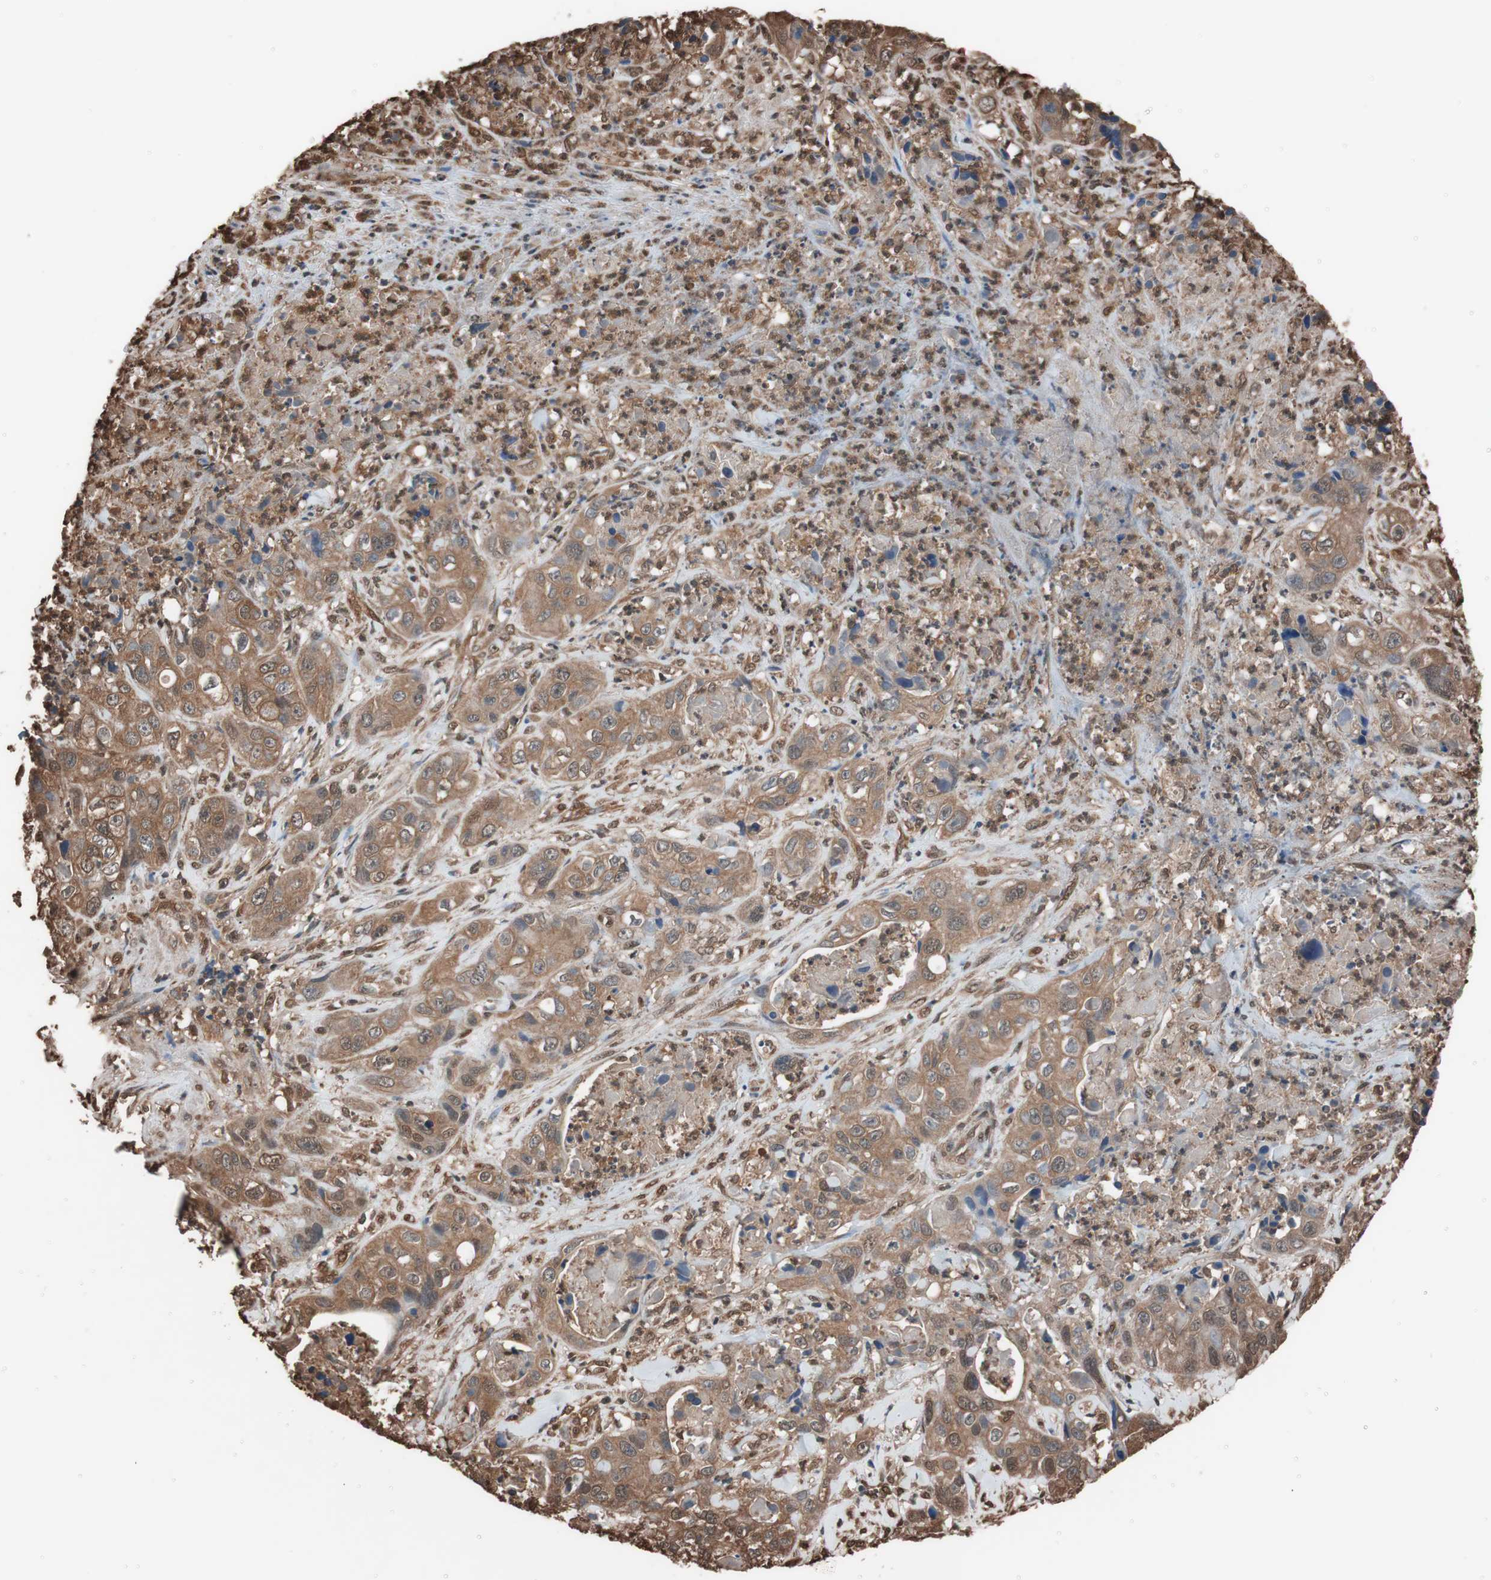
{"staining": {"intensity": "strong", "quantity": ">75%", "location": "cytoplasmic/membranous"}, "tissue": "liver cancer", "cell_type": "Tumor cells", "image_type": "cancer", "snomed": [{"axis": "morphology", "description": "Cholangiocarcinoma"}, {"axis": "topography", "description": "Liver"}], "caption": "Liver cholangiocarcinoma was stained to show a protein in brown. There is high levels of strong cytoplasmic/membranous positivity in about >75% of tumor cells.", "gene": "CALM2", "patient": {"sex": "female", "age": 61}}